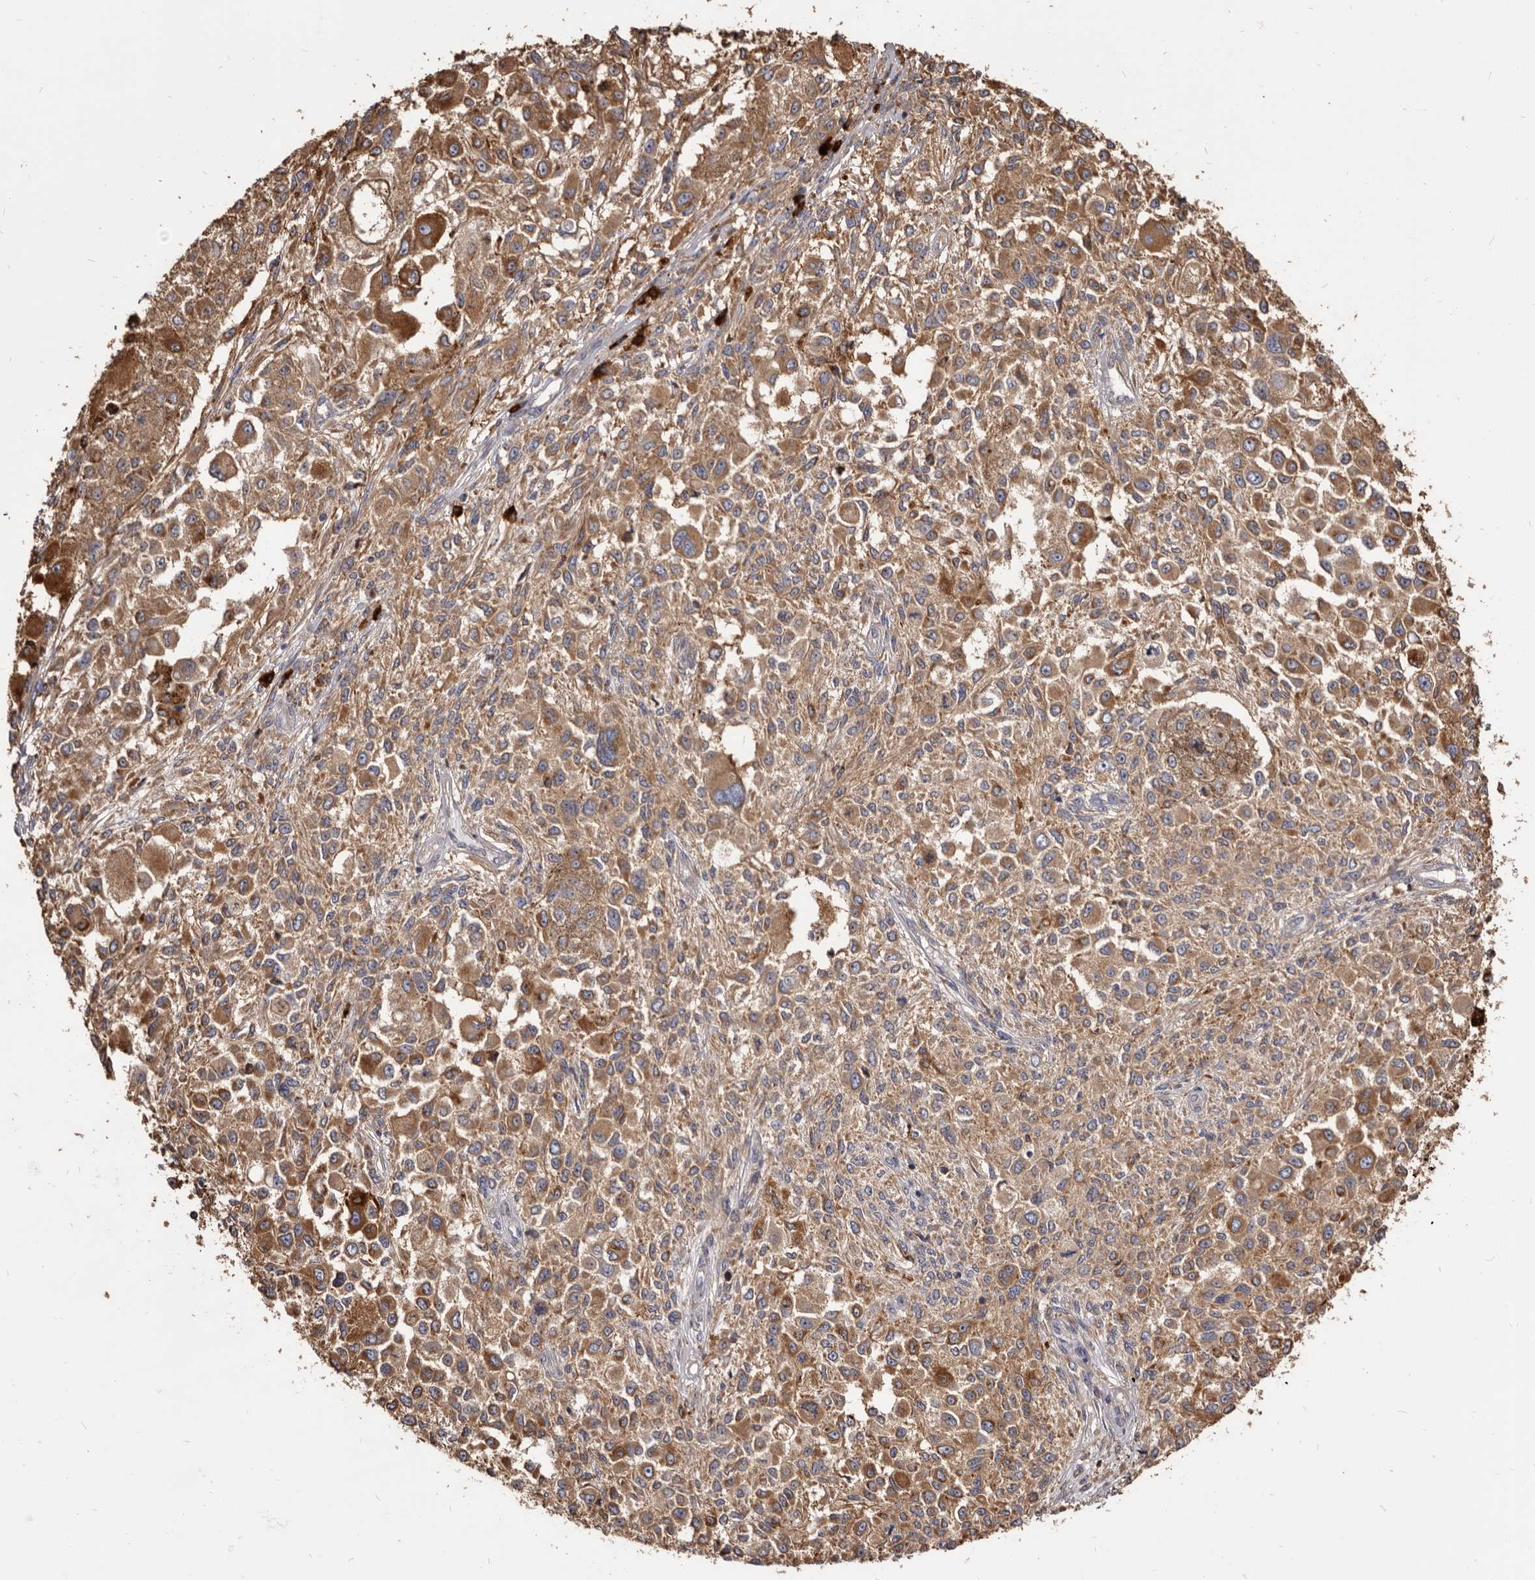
{"staining": {"intensity": "moderate", "quantity": ">75%", "location": "cytoplasmic/membranous"}, "tissue": "melanoma", "cell_type": "Tumor cells", "image_type": "cancer", "snomed": [{"axis": "morphology", "description": "Necrosis, NOS"}, {"axis": "morphology", "description": "Malignant melanoma, NOS"}, {"axis": "topography", "description": "Skin"}], "caption": "The photomicrograph displays staining of melanoma, revealing moderate cytoplasmic/membranous protein positivity (brown color) within tumor cells.", "gene": "TPD52", "patient": {"sex": "female", "age": 87}}